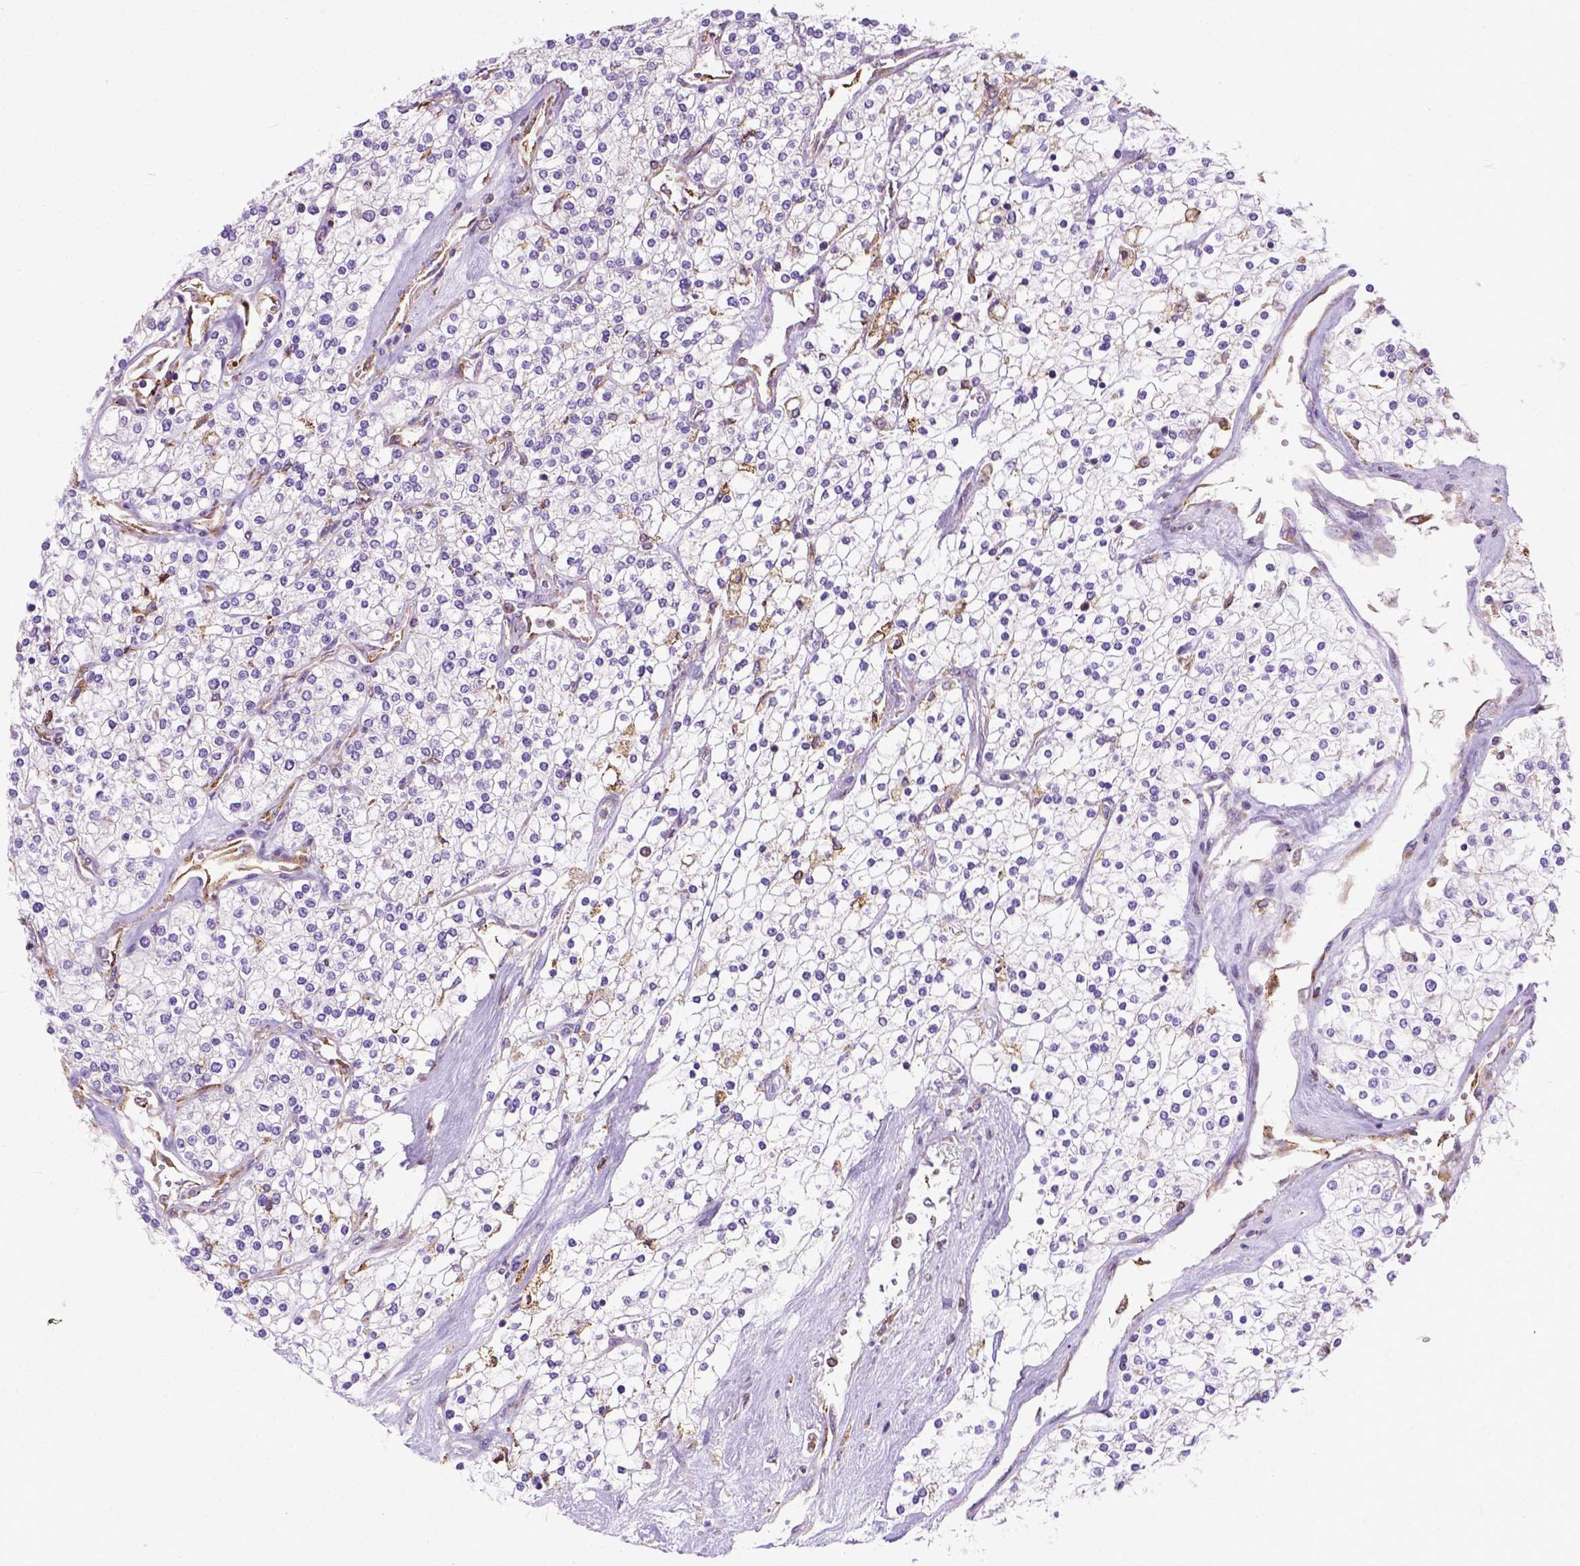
{"staining": {"intensity": "negative", "quantity": "none", "location": "none"}, "tissue": "renal cancer", "cell_type": "Tumor cells", "image_type": "cancer", "snomed": [{"axis": "morphology", "description": "Adenocarcinoma, NOS"}, {"axis": "topography", "description": "Kidney"}], "caption": "A histopathology image of renal adenocarcinoma stained for a protein displays no brown staining in tumor cells.", "gene": "PLK4", "patient": {"sex": "male", "age": 80}}